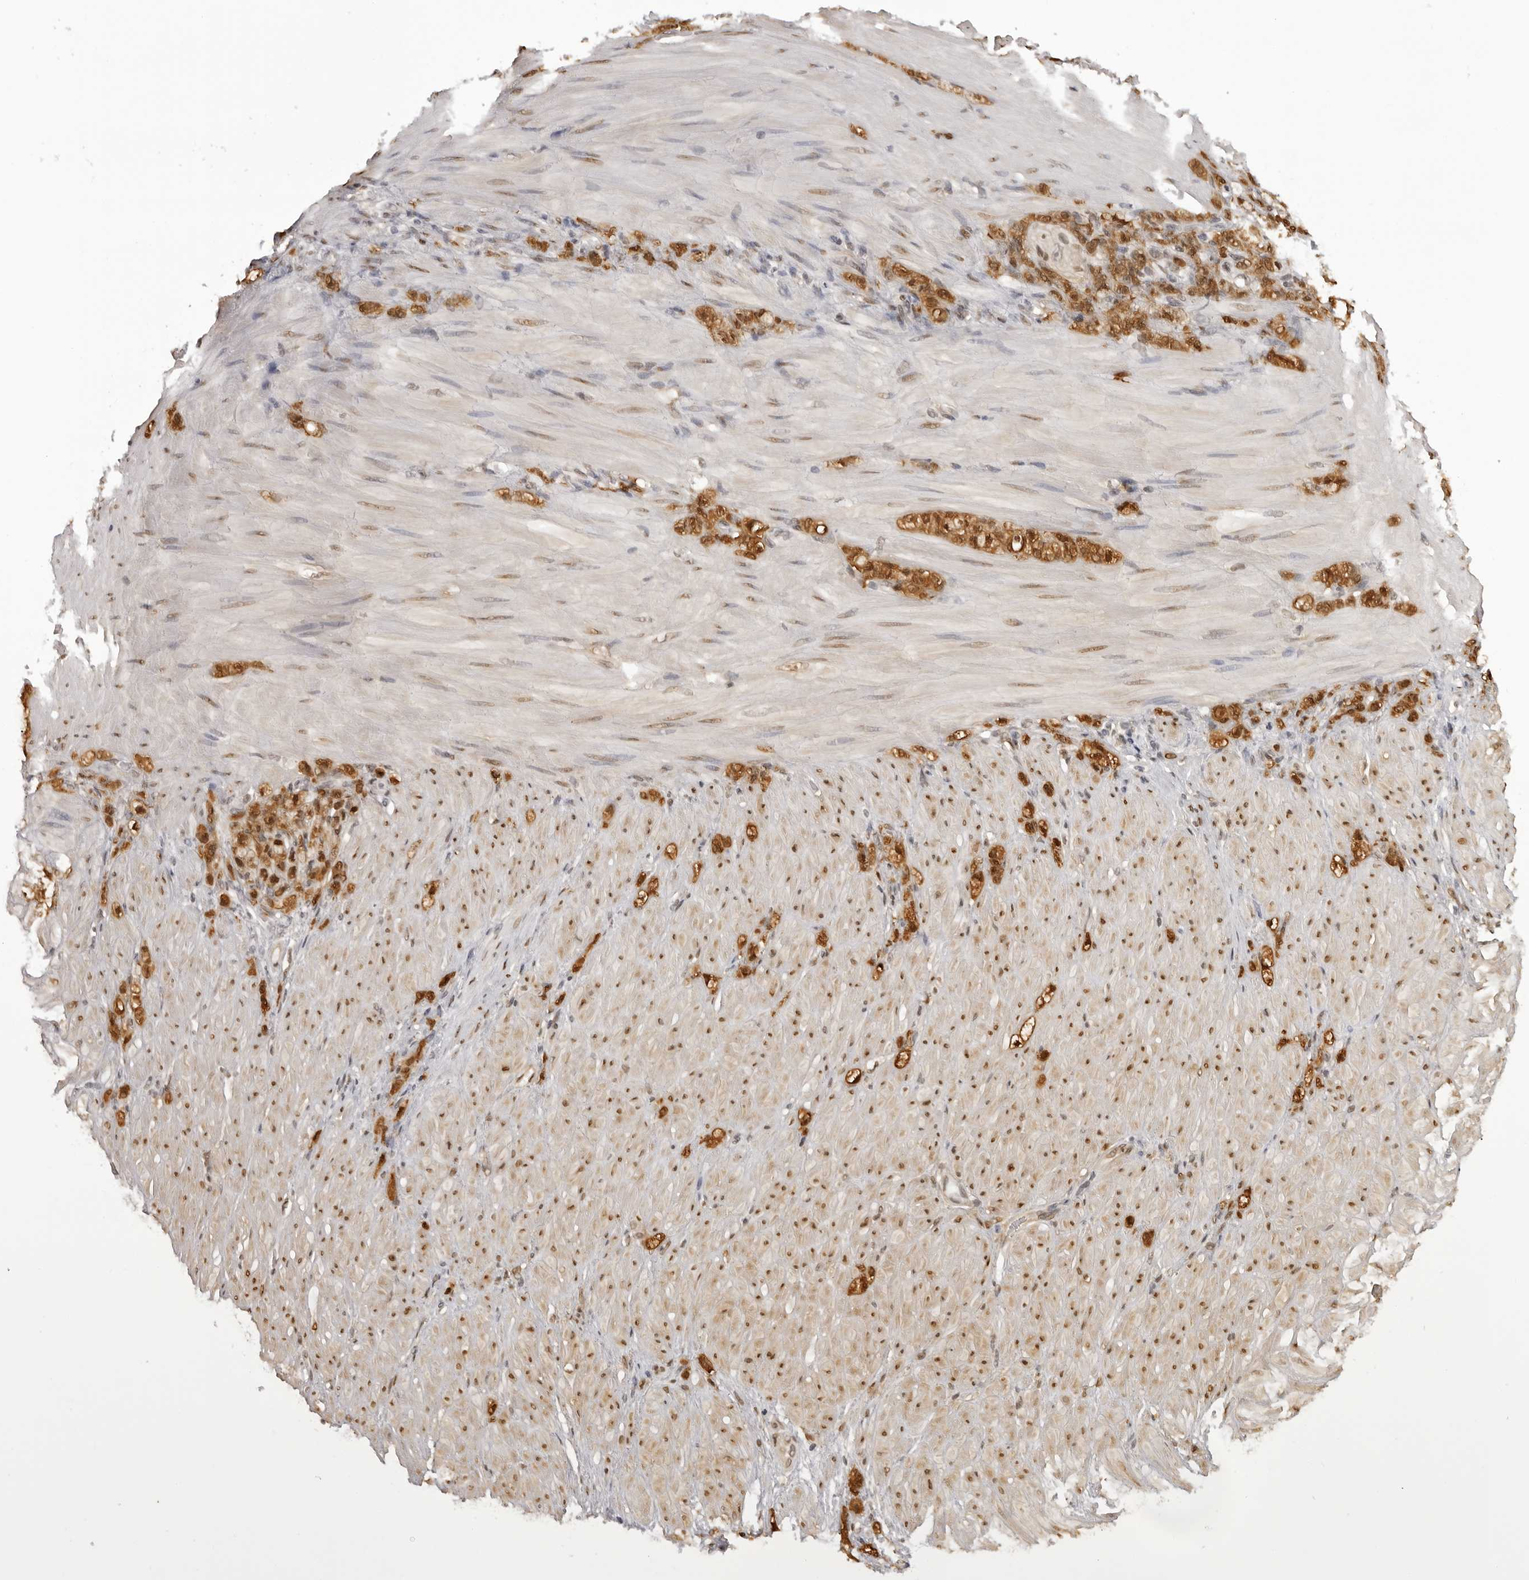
{"staining": {"intensity": "strong", "quantity": ">75%", "location": "cytoplasmic/membranous,nuclear"}, "tissue": "stomach cancer", "cell_type": "Tumor cells", "image_type": "cancer", "snomed": [{"axis": "morphology", "description": "Normal tissue, NOS"}, {"axis": "morphology", "description": "Adenocarcinoma, NOS"}, {"axis": "topography", "description": "Stomach"}], "caption": "There is high levels of strong cytoplasmic/membranous and nuclear positivity in tumor cells of adenocarcinoma (stomach), as demonstrated by immunohistochemical staining (brown color).", "gene": "HSPA4", "patient": {"sex": "male", "age": 82}}